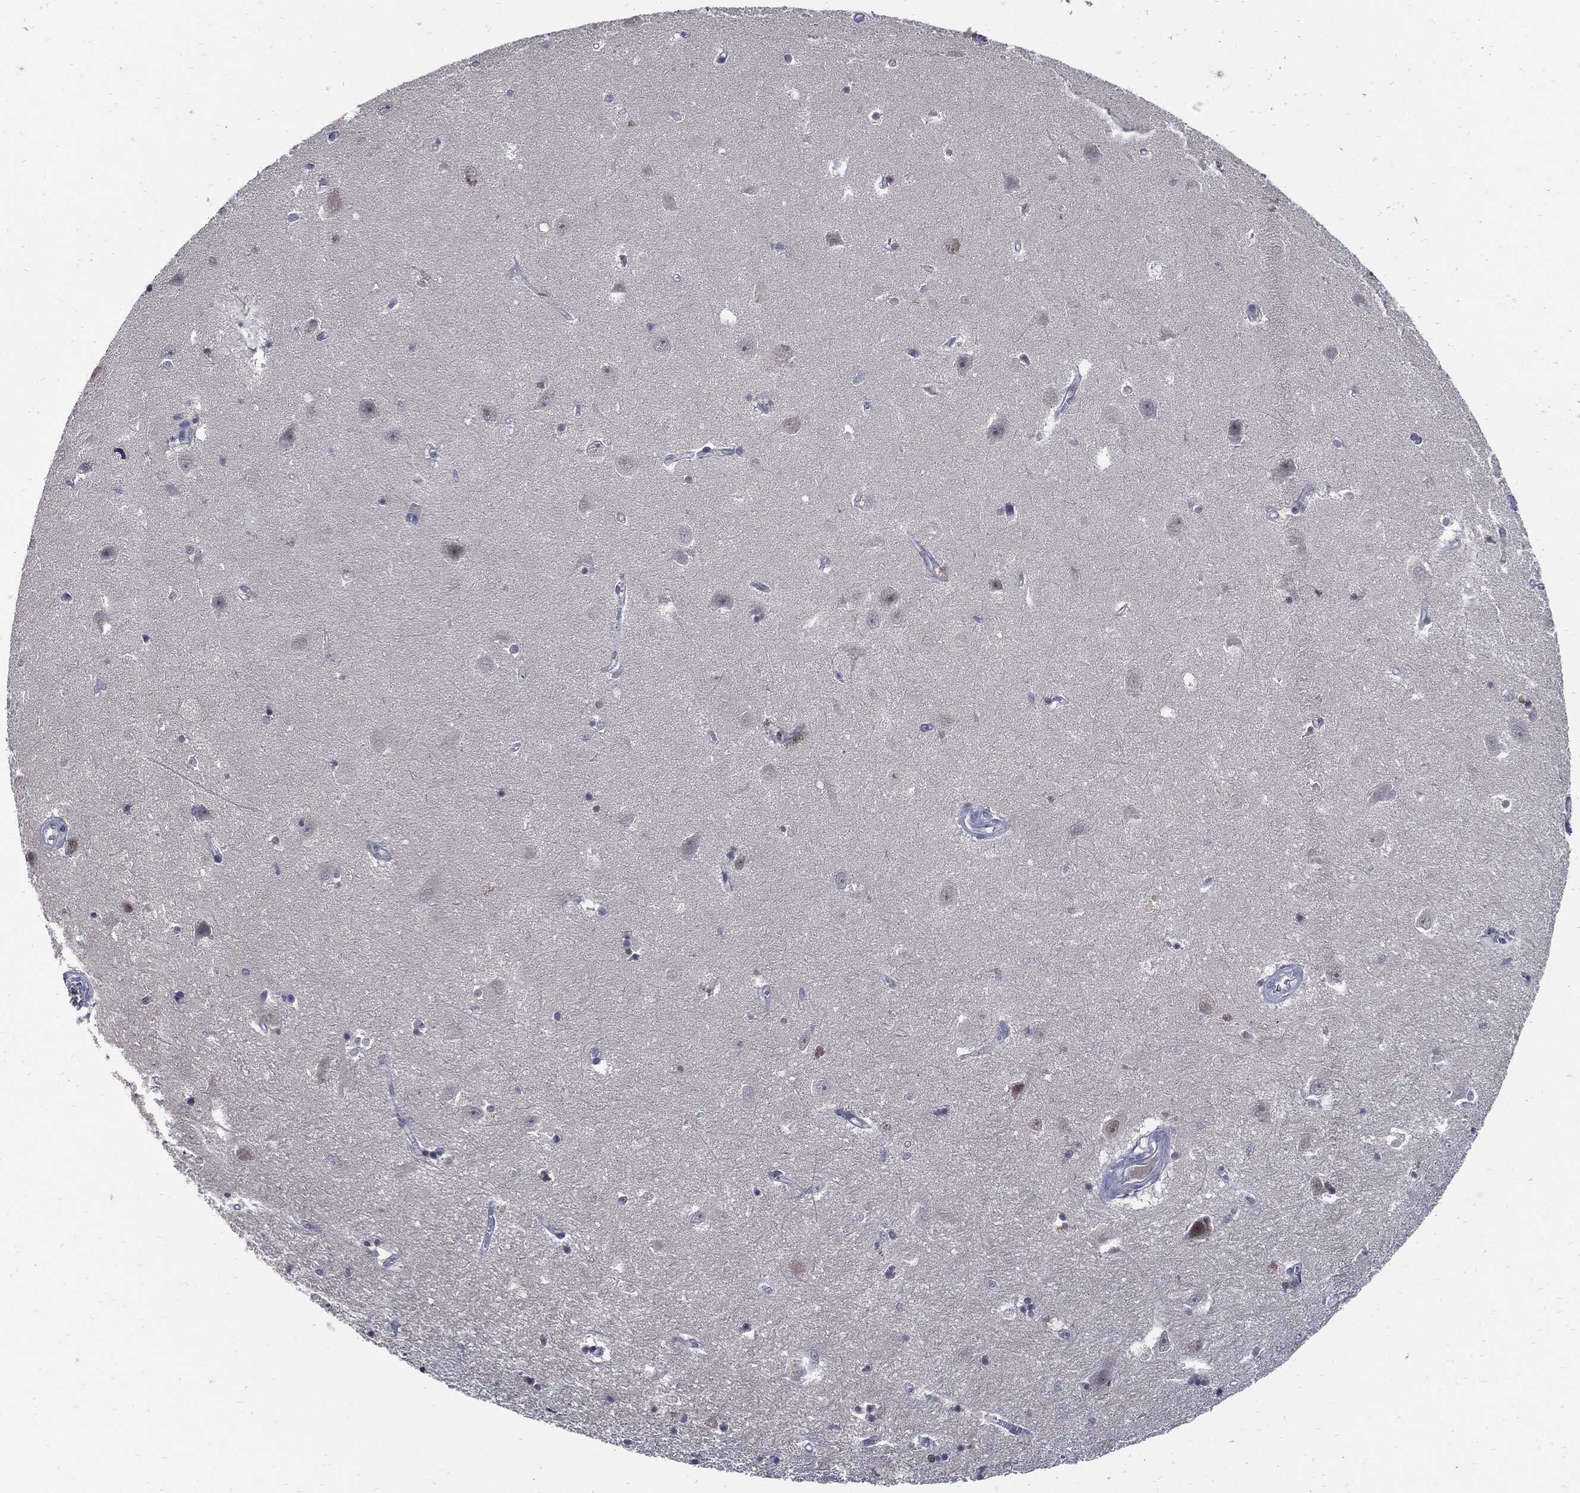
{"staining": {"intensity": "negative", "quantity": "none", "location": "none"}, "tissue": "hippocampus", "cell_type": "Glial cells", "image_type": "normal", "snomed": [{"axis": "morphology", "description": "Normal tissue, NOS"}, {"axis": "topography", "description": "Hippocampus"}], "caption": "Immunohistochemistry (IHC) image of unremarkable human hippocampus stained for a protein (brown), which shows no positivity in glial cells.", "gene": "NBN", "patient": {"sex": "female", "age": 64}}